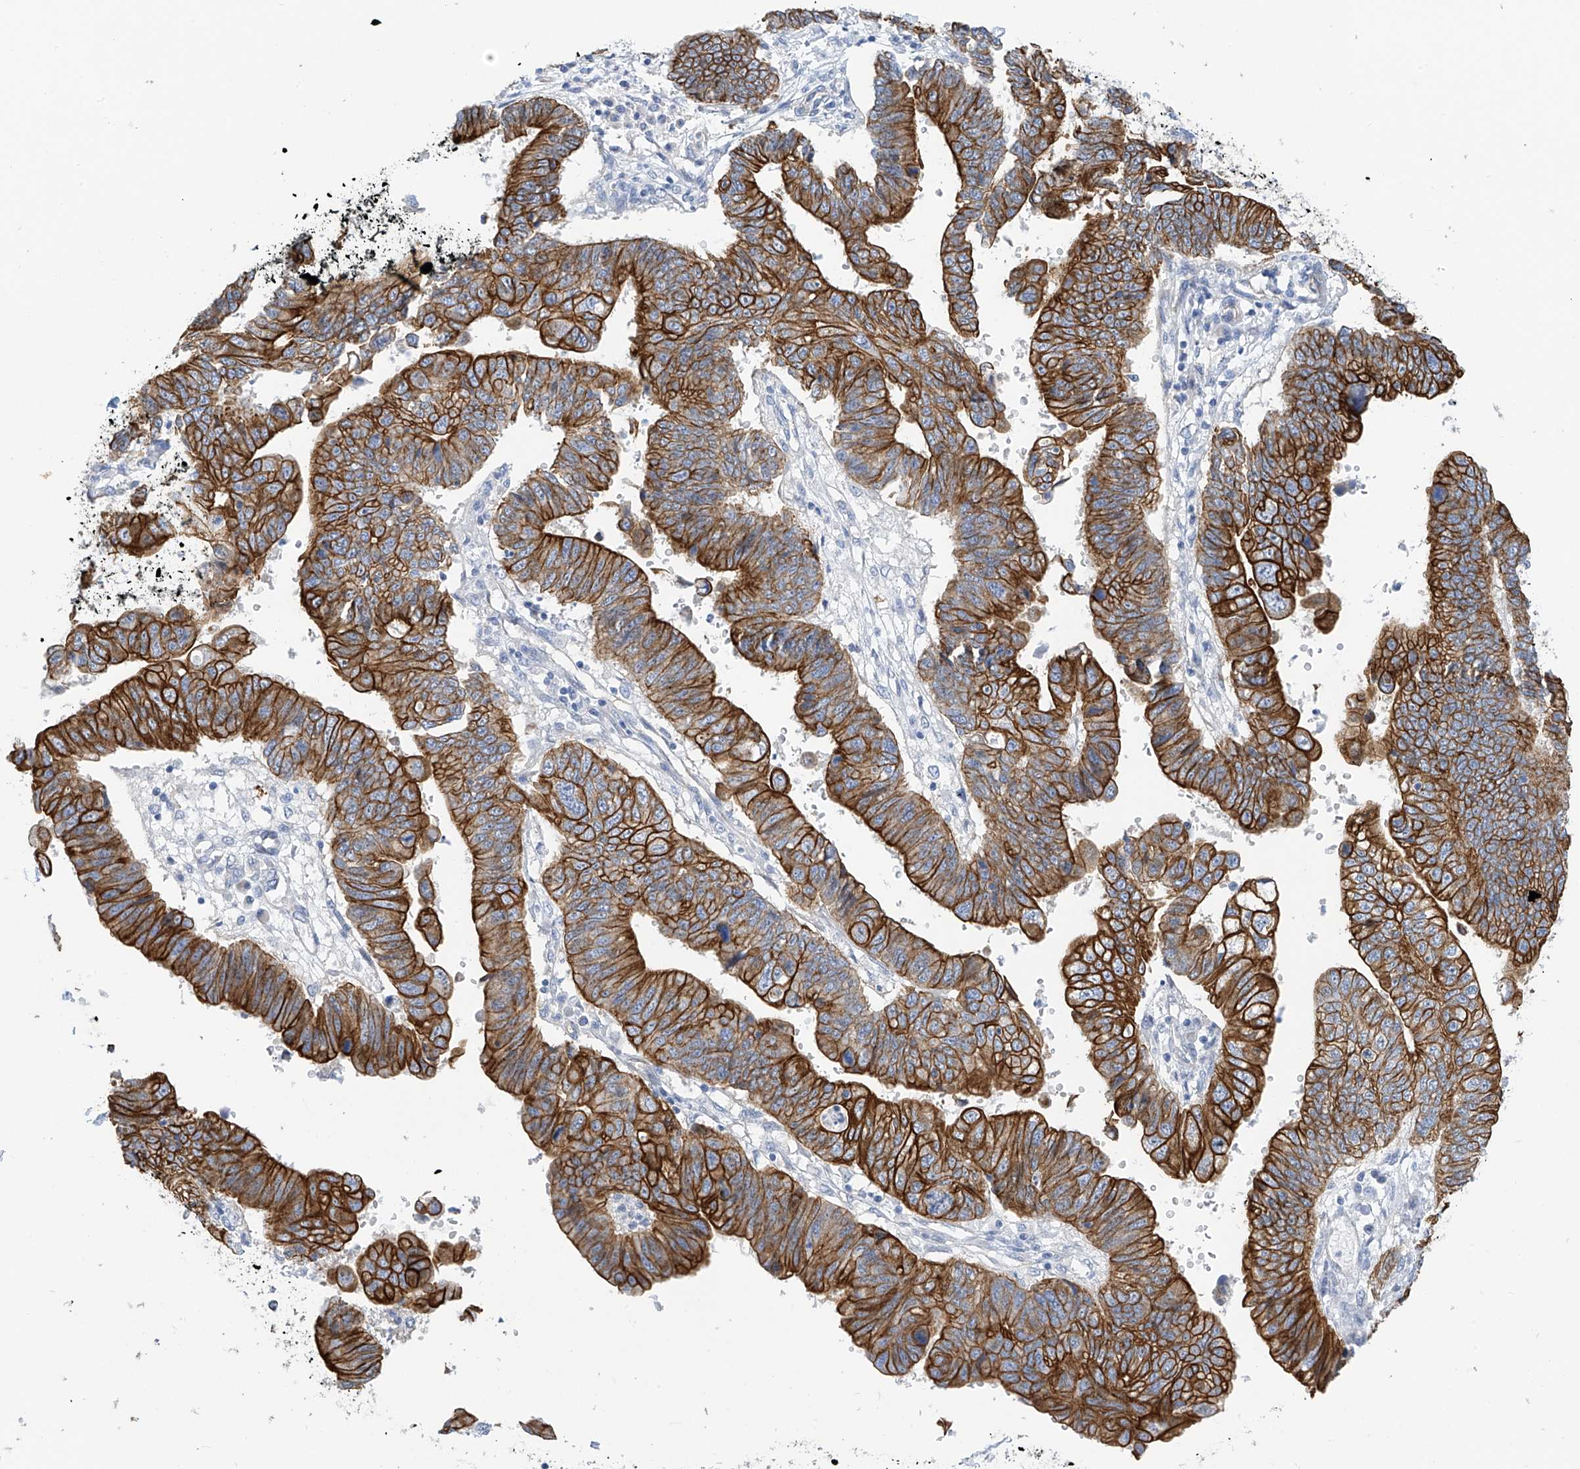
{"staining": {"intensity": "strong", "quantity": ">75%", "location": "cytoplasmic/membranous"}, "tissue": "stomach cancer", "cell_type": "Tumor cells", "image_type": "cancer", "snomed": [{"axis": "morphology", "description": "Adenocarcinoma, NOS"}, {"axis": "topography", "description": "Stomach"}], "caption": "Immunohistochemical staining of stomach cancer reveals strong cytoplasmic/membranous protein positivity in approximately >75% of tumor cells.", "gene": "PIK3C2B", "patient": {"sex": "male", "age": 59}}